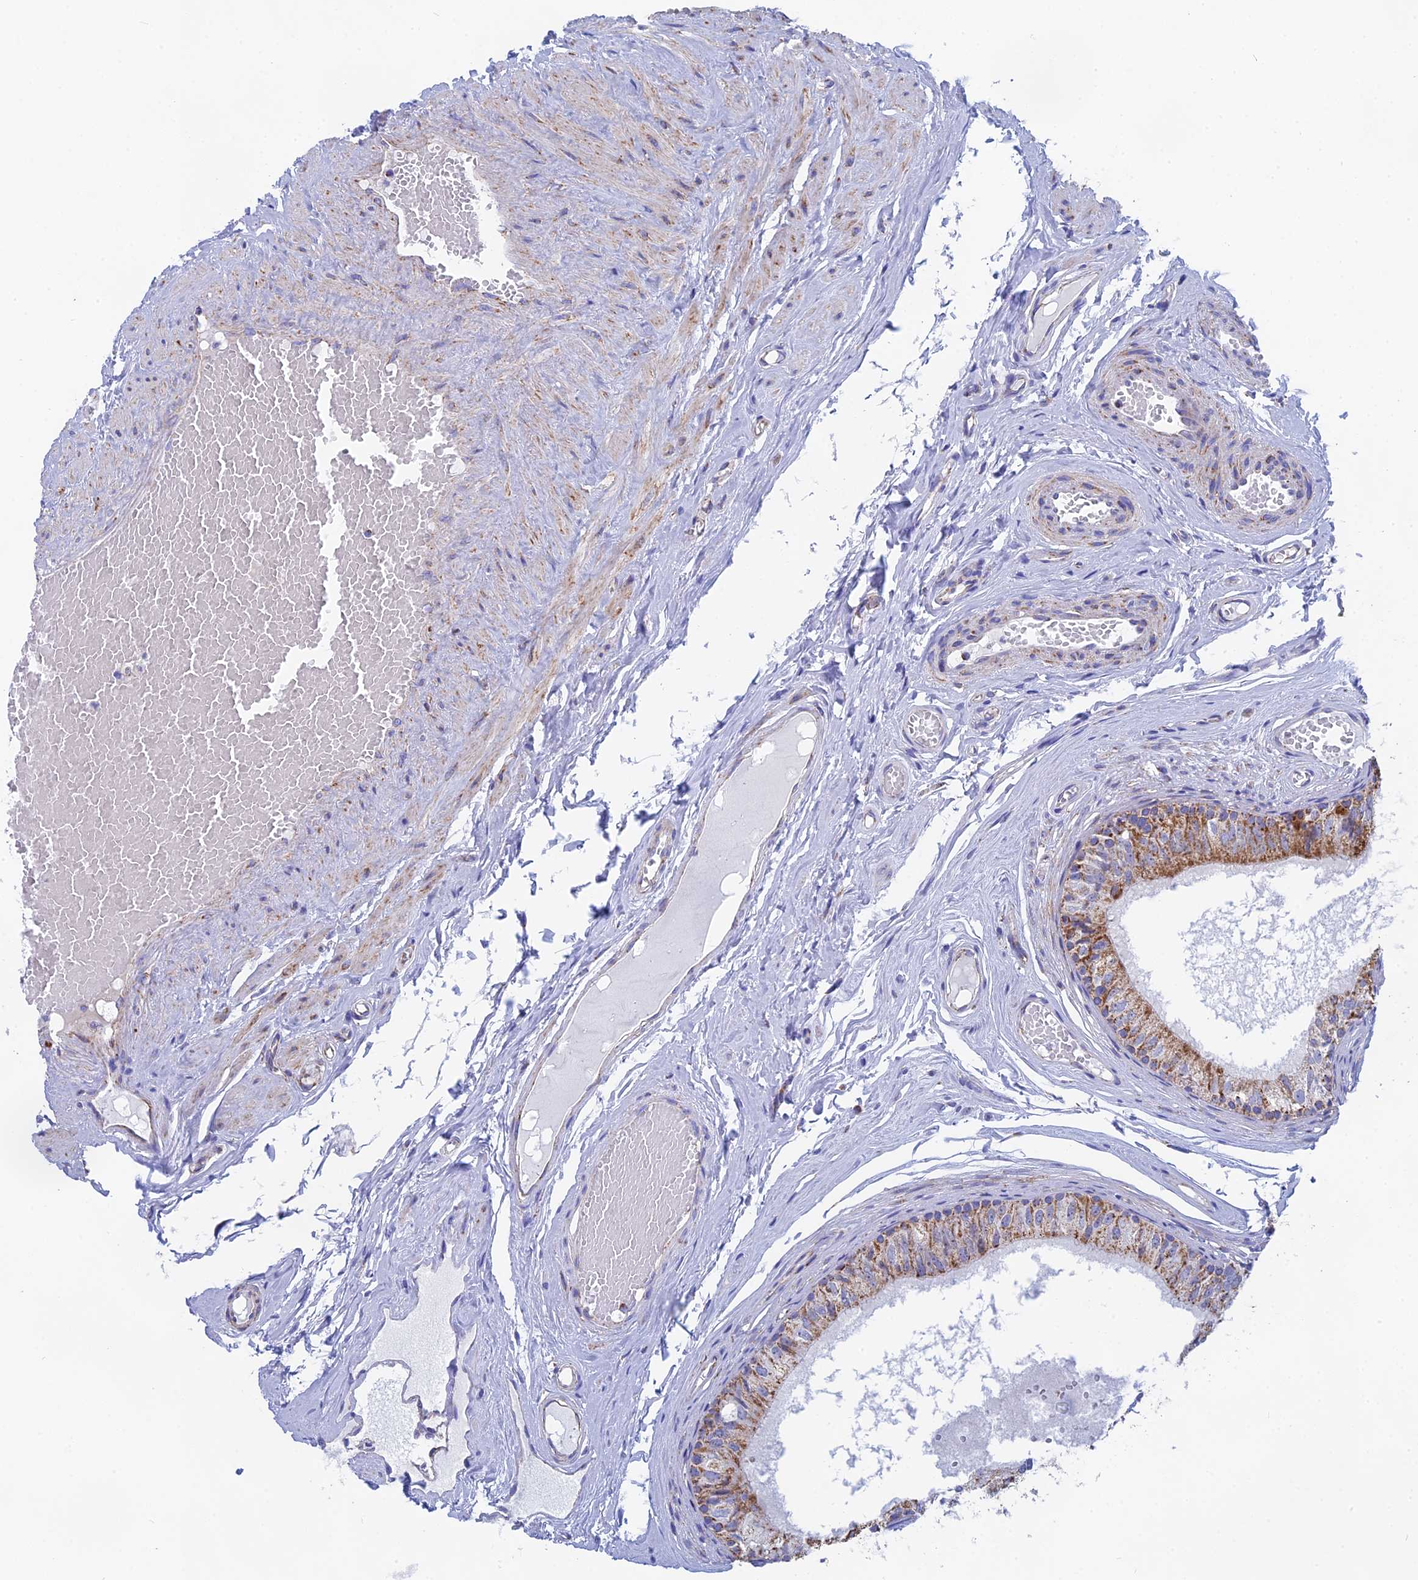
{"staining": {"intensity": "moderate", "quantity": ">75%", "location": "cytoplasmic/membranous"}, "tissue": "epididymis", "cell_type": "Glandular cells", "image_type": "normal", "snomed": [{"axis": "morphology", "description": "Normal tissue, NOS"}, {"axis": "topography", "description": "Epididymis"}], "caption": "Epididymis stained with a brown dye exhibits moderate cytoplasmic/membranous positive positivity in approximately >75% of glandular cells.", "gene": "NDUFA5", "patient": {"sex": "male", "age": 79}}